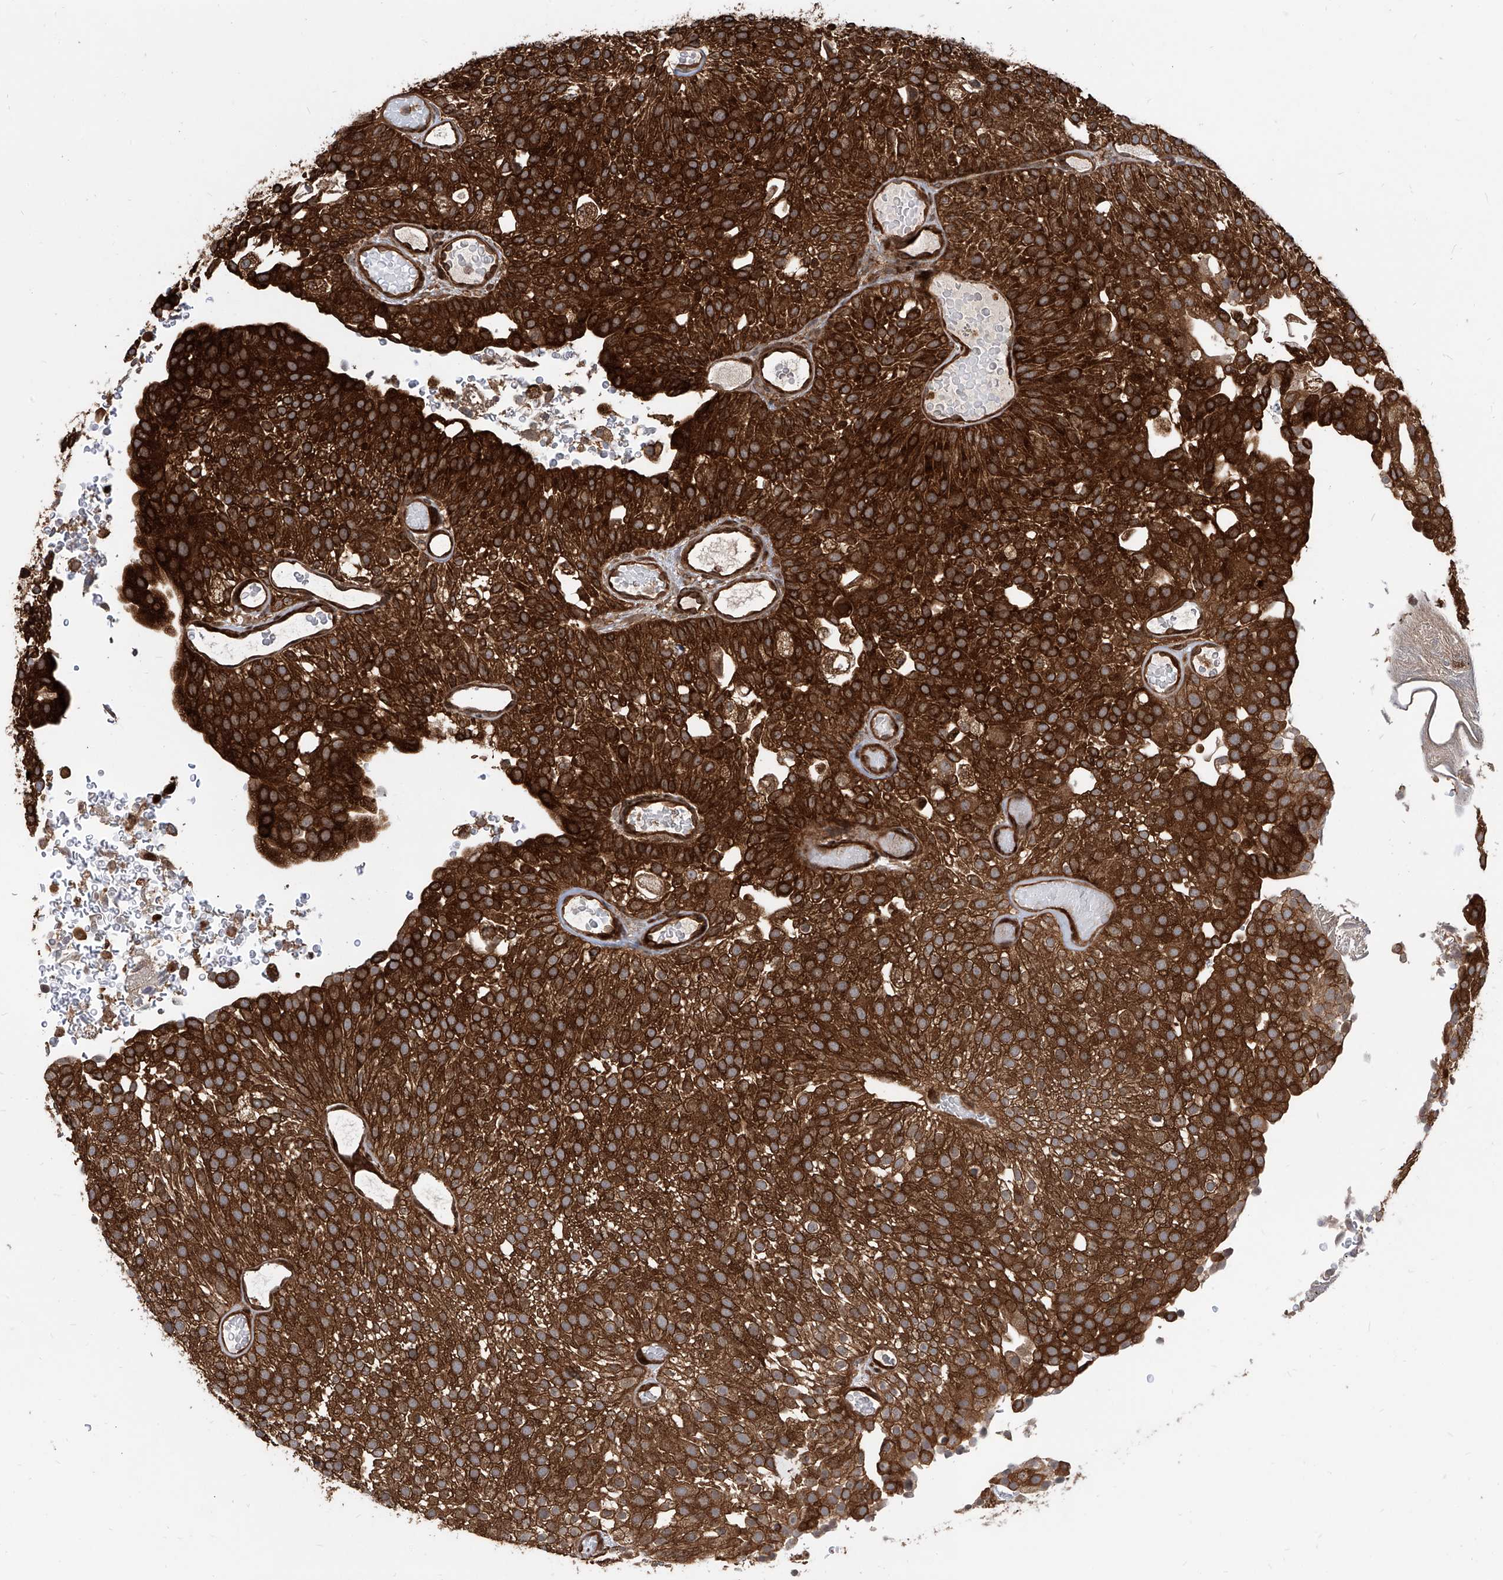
{"staining": {"intensity": "strong", "quantity": ">75%", "location": "cytoplasmic/membranous"}, "tissue": "urothelial cancer", "cell_type": "Tumor cells", "image_type": "cancer", "snomed": [{"axis": "morphology", "description": "Urothelial carcinoma, Low grade"}, {"axis": "topography", "description": "Urinary bladder"}], "caption": "Immunohistochemical staining of human urothelial cancer exhibits high levels of strong cytoplasmic/membranous protein positivity in about >75% of tumor cells.", "gene": "MAGED2", "patient": {"sex": "male", "age": 78}}